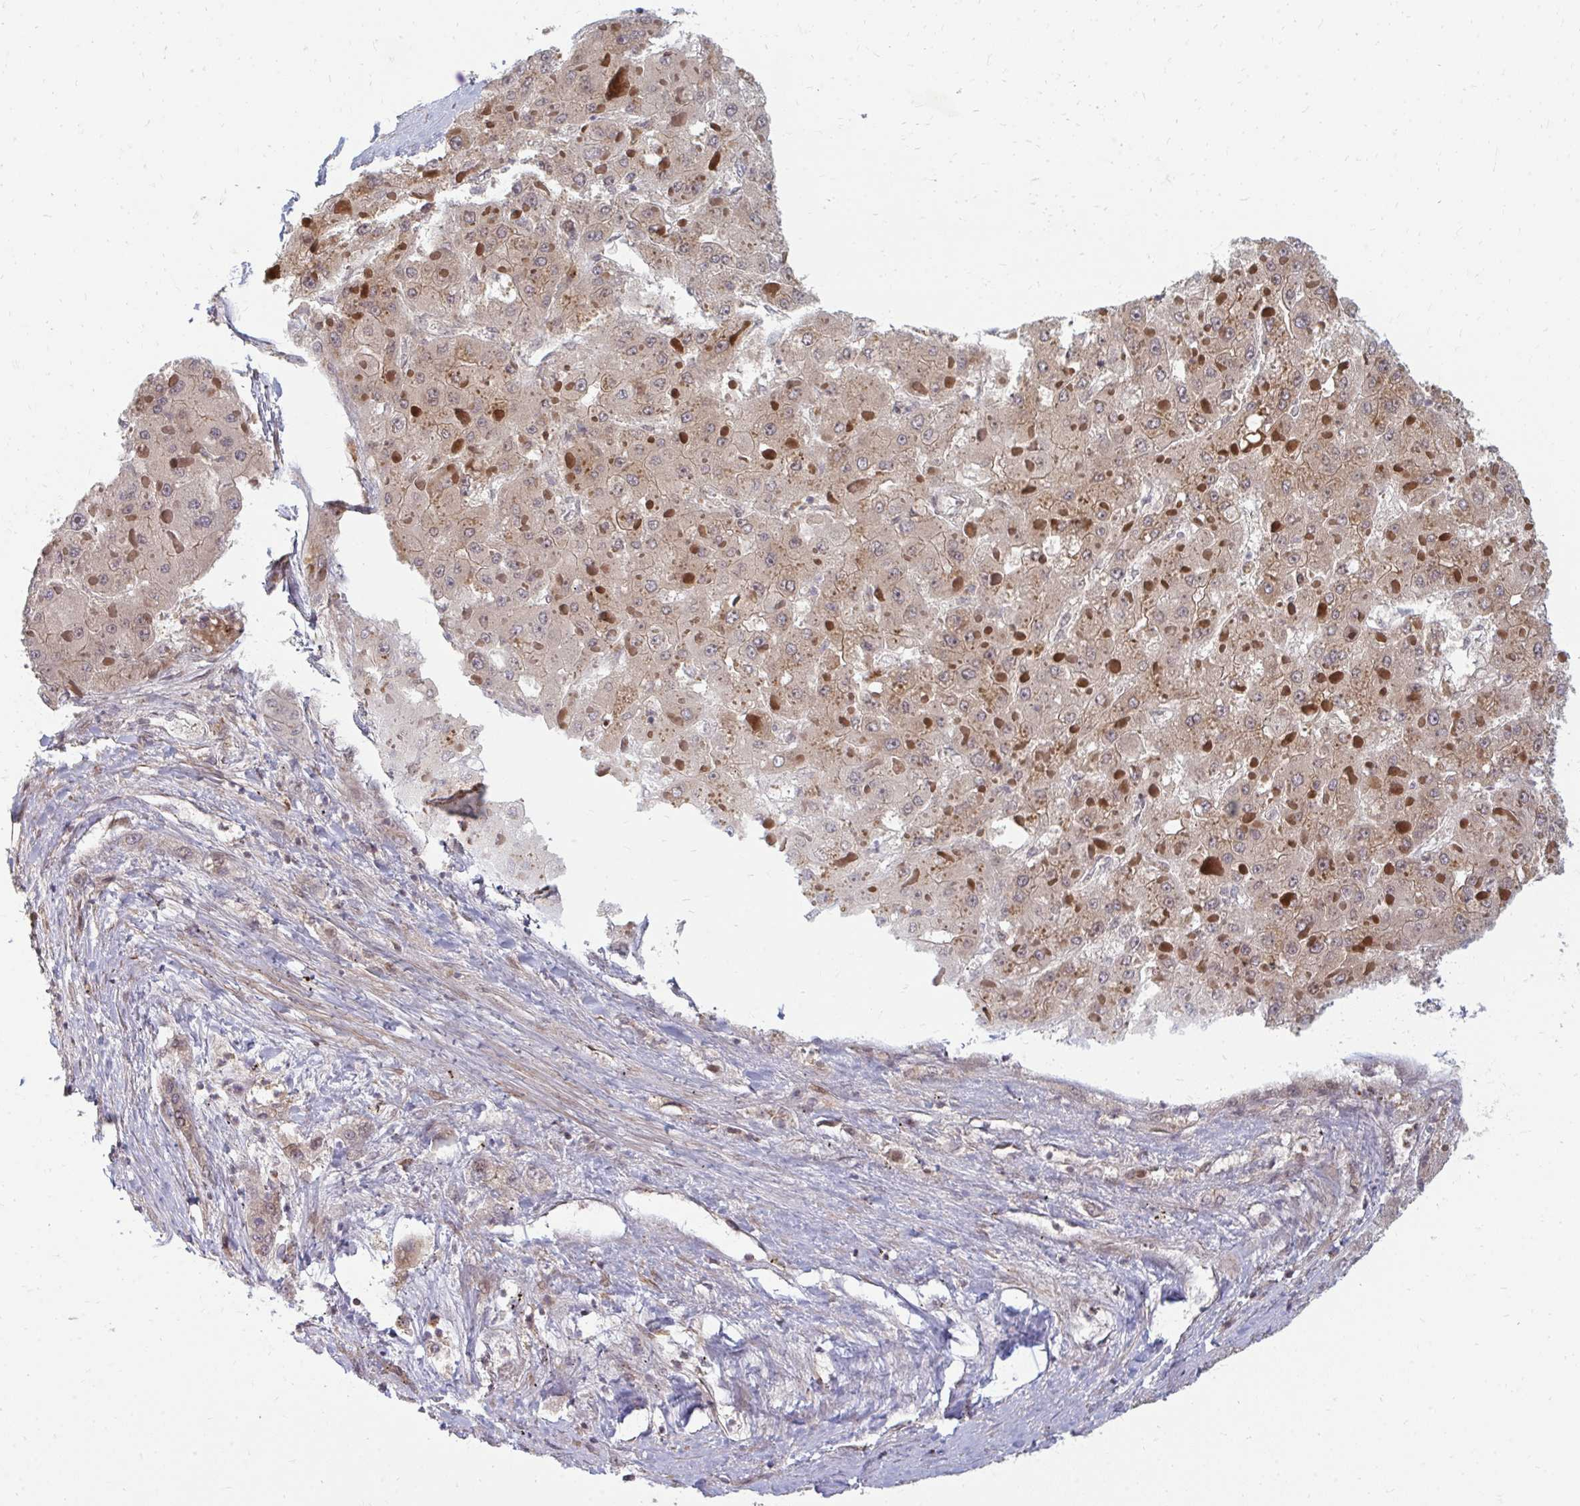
{"staining": {"intensity": "weak", "quantity": "25%-75%", "location": "cytoplasmic/membranous,nuclear"}, "tissue": "liver cancer", "cell_type": "Tumor cells", "image_type": "cancer", "snomed": [{"axis": "morphology", "description": "Carcinoma, Hepatocellular, NOS"}, {"axis": "topography", "description": "Liver"}], "caption": "A high-resolution histopathology image shows immunohistochemistry (IHC) staining of liver cancer, which reveals weak cytoplasmic/membranous and nuclear positivity in about 25%-75% of tumor cells. (DAB (3,3'-diaminobenzidine) = brown stain, brightfield microscopy at high magnification).", "gene": "ZNF285", "patient": {"sex": "female", "age": 73}}